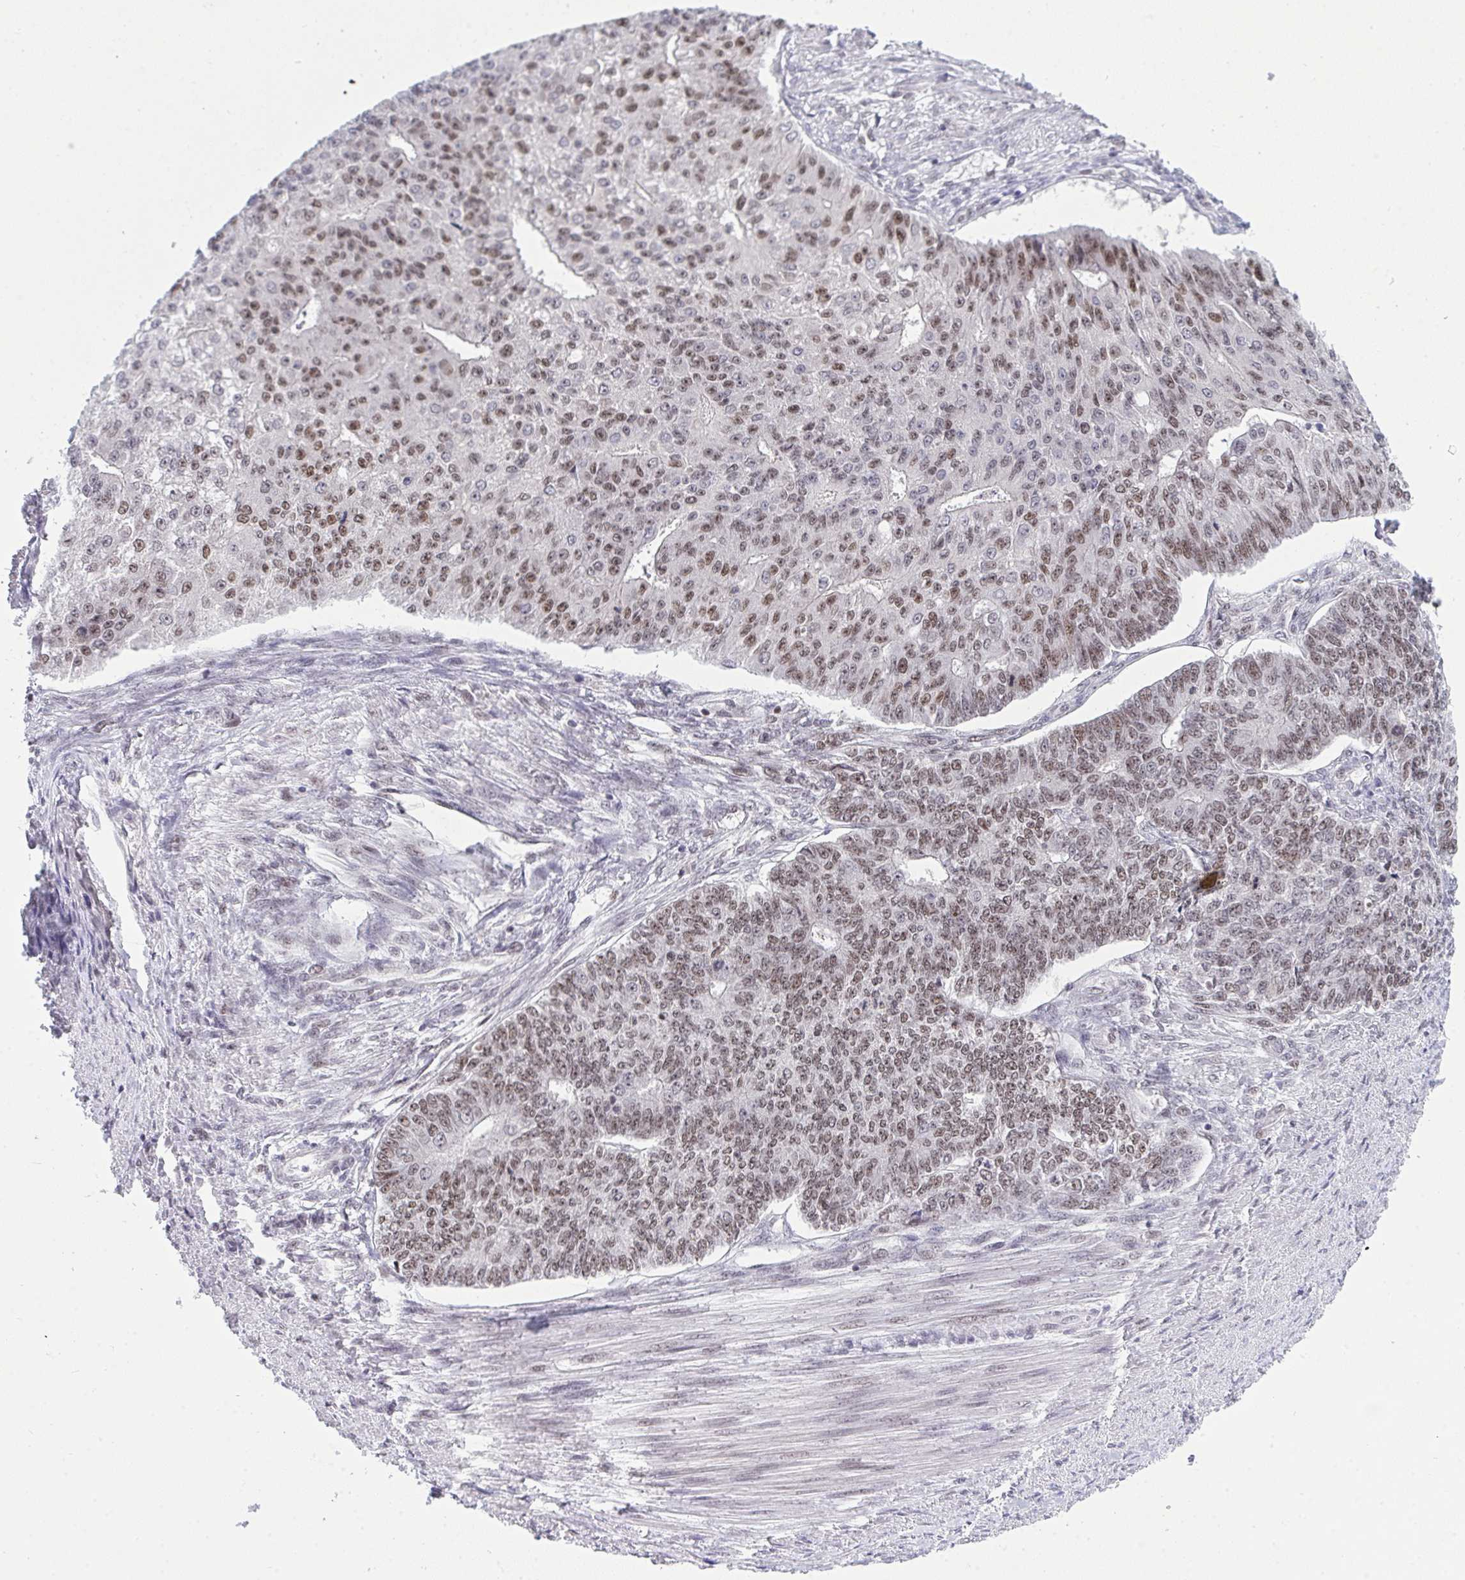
{"staining": {"intensity": "weak", "quantity": "25%-75%", "location": "nuclear"}, "tissue": "endometrial cancer", "cell_type": "Tumor cells", "image_type": "cancer", "snomed": [{"axis": "morphology", "description": "Adenocarcinoma, NOS"}, {"axis": "topography", "description": "Endometrium"}], "caption": "Immunohistochemistry (IHC) (DAB) staining of endometrial adenocarcinoma displays weak nuclear protein expression in about 25%-75% of tumor cells. (IHC, brightfield microscopy, high magnification).", "gene": "RFC4", "patient": {"sex": "female", "age": 32}}